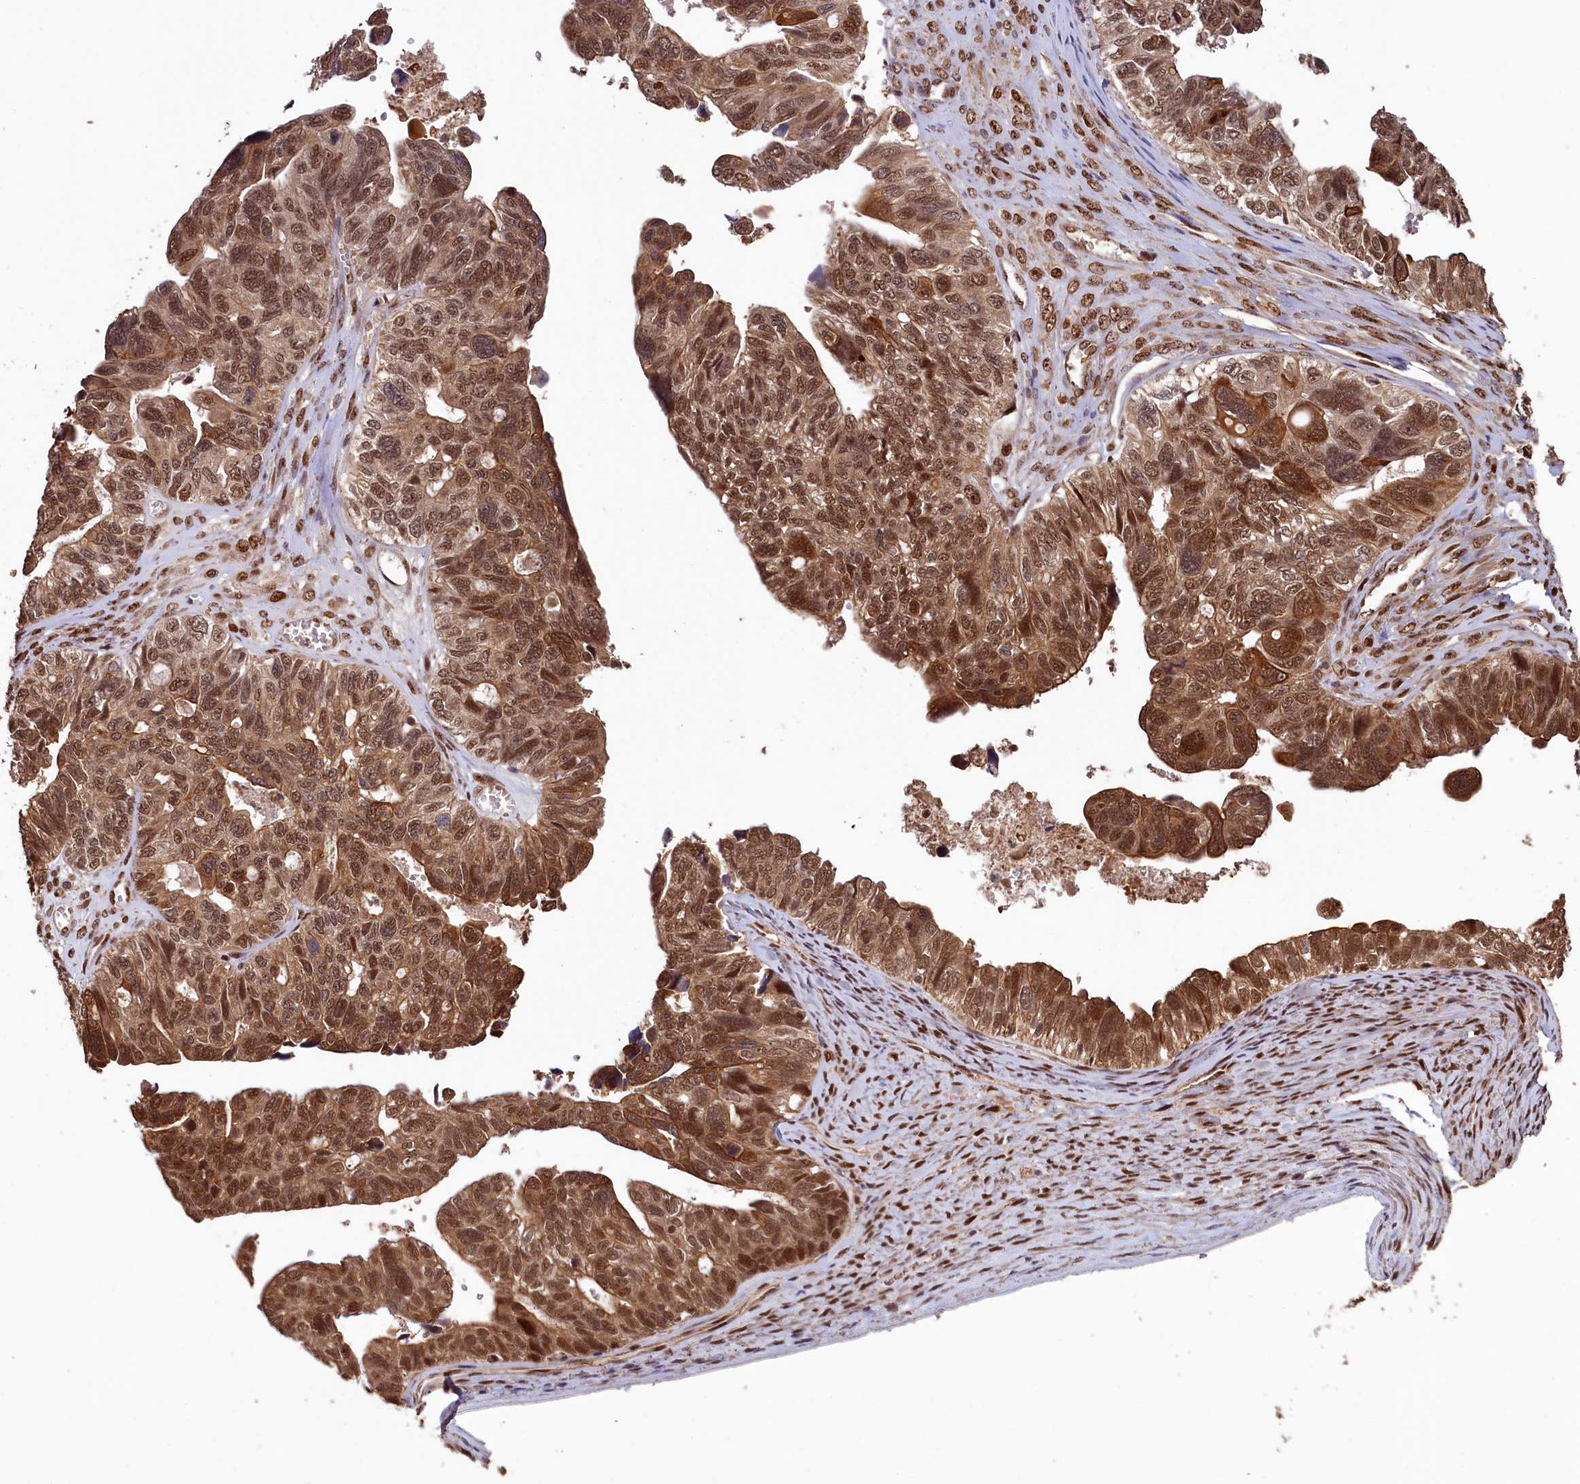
{"staining": {"intensity": "moderate", "quantity": ">75%", "location": "cytoplasmic/membranous,nuclear"}, "tissue": "ovarian cancer", "cell_type": "Tumor cells", "image_type": "cancer", "snomed": [{"axis": "morphology", "description": "Cystadenocarcinoma, serous, NOS"}, {"axis": "topography", "description": "Ovary"}], "caption": "Ovarian cancer (serous cystadenocarcinoma) tissue displays moderate cytoplasmic/membranous and nuclear expression in approximately >75% of tumor cells, visualized by immunohistochemistry. (Brightfield microscopy of DAB IHC at high magnification).", "gene": "NAE1", "patient": {"sex": "female", "age": 79}}